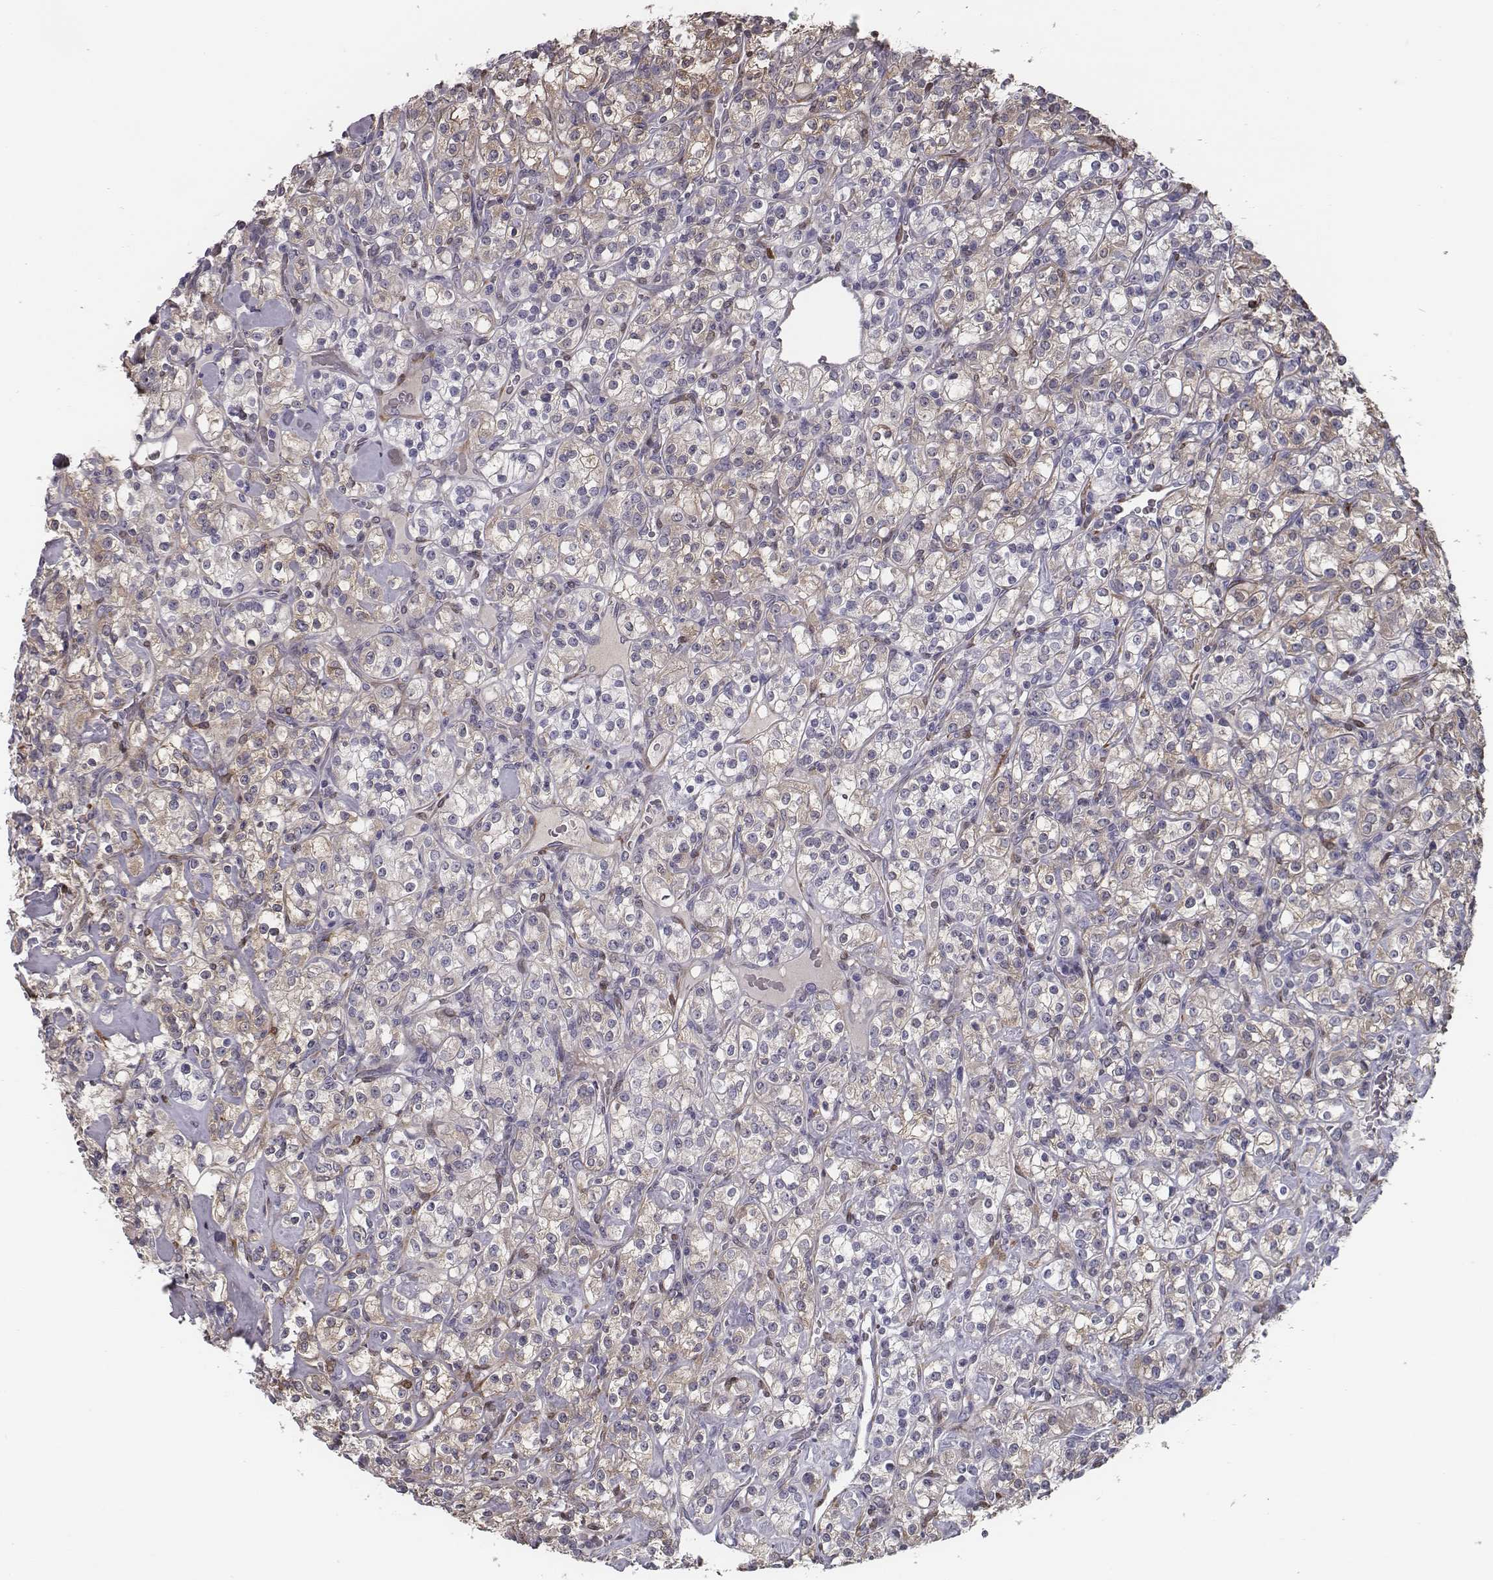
{"staining": {"intensity": "weak", "quantity": "<25%", "location": "cytoplasmic/membranous"}, "tissue": "renal cancer", "cell_type": "Tumor cells", "image_type": "cancer", "snomed": [{"axis": "morphology", "description": "Adenocarcinoma, NOS"}, {"axis": "topography", "description": "Kidney"}], "caption": "Renal adenocarcinoma was stained to show a protein in brown. There is no significant staining in tumor cells.", "gene": "ISYNA1", "patient": {"sex": "male", "age": 77}}